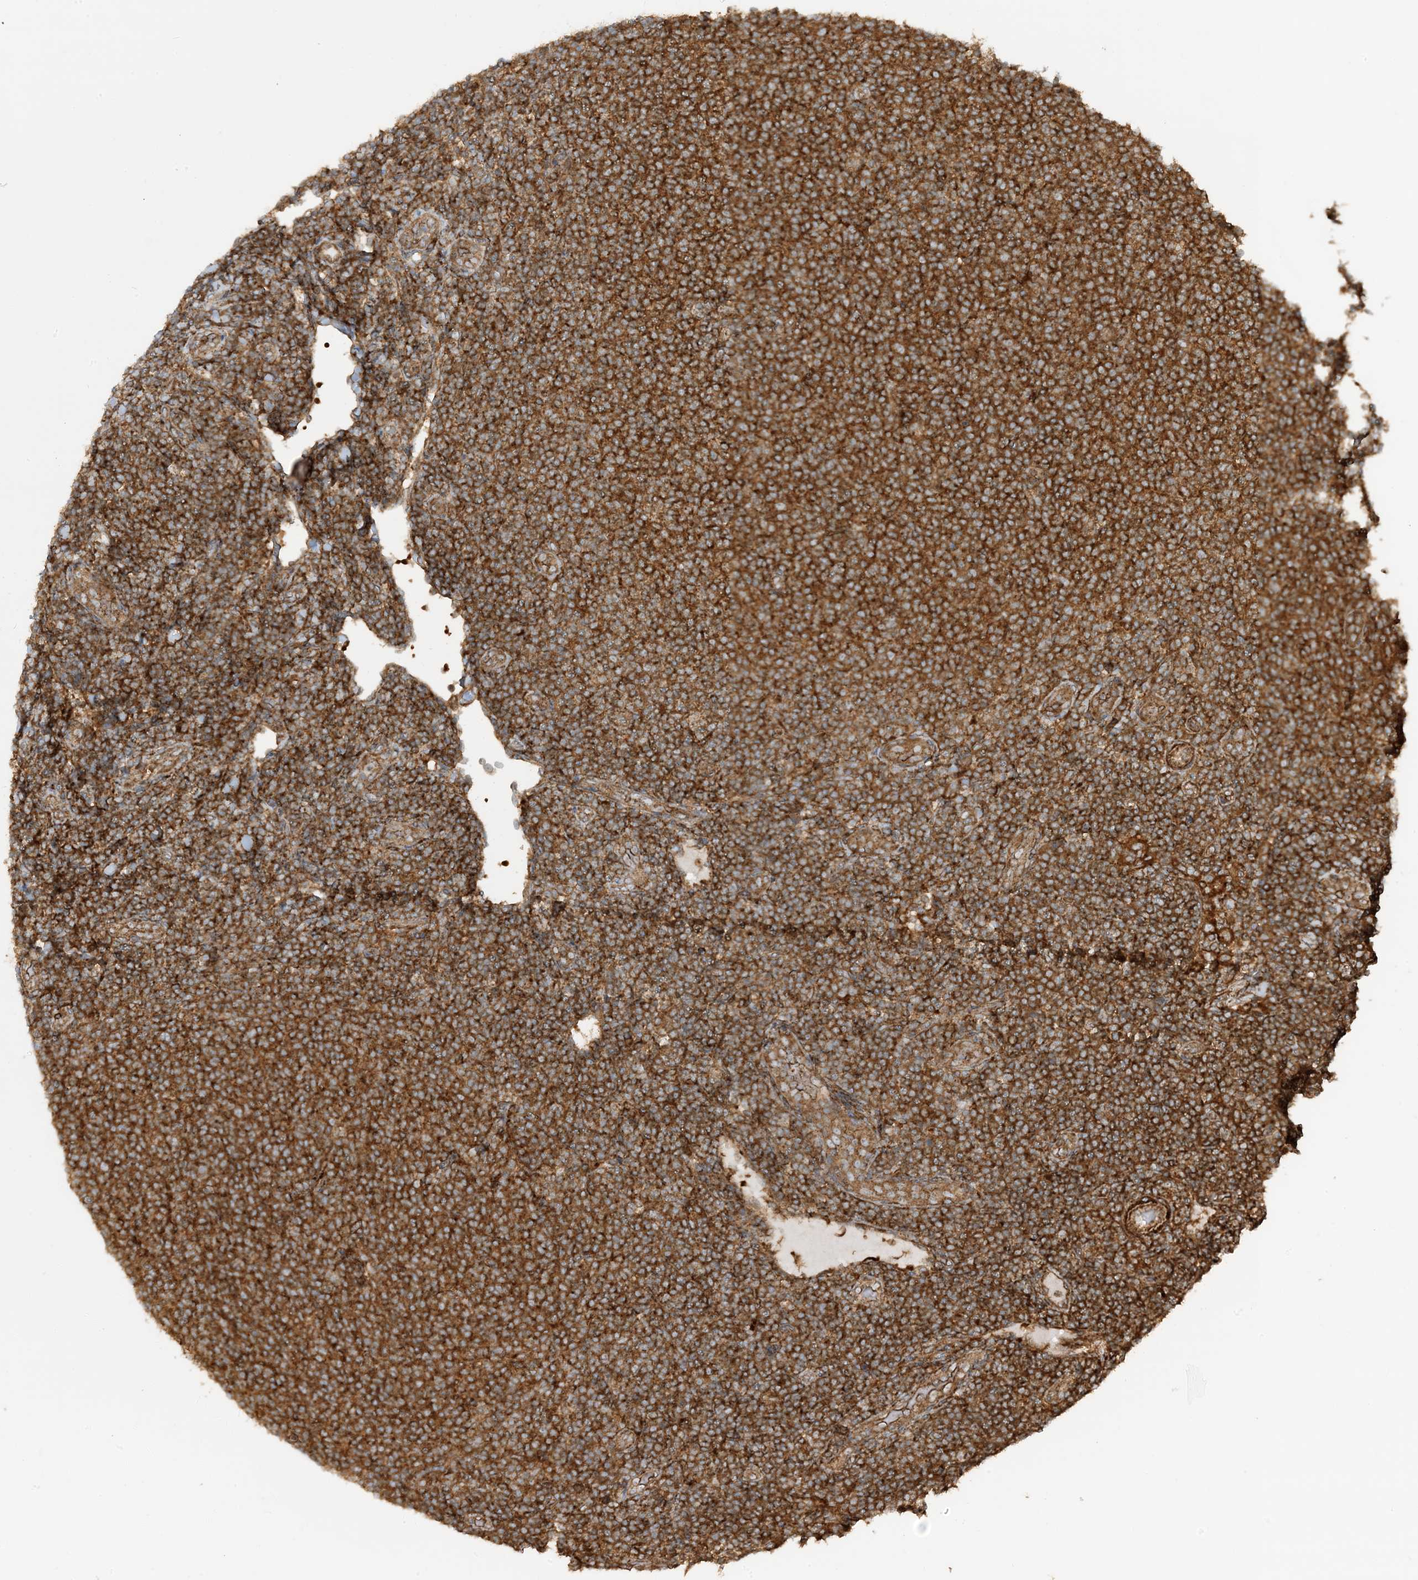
{"staining": {"intensity": "strong", "quantity": ">75%", "location": "cytoplasmic/membranous"}, "tissue": "lymphoma", "cell_type": "Tumor cells", "image_type": "cancer", "snomed": [{"axis": "morphology", "description": "Malignant lymphoma, non-Hodgkin's type, Low grade"}, {"axis": "topography", "description": "Lymph node"}], "caption": "A high amount of strong cytoplasmic/membranous staining is identified in about >75% of tumor cells in lymphoma tissue.", "gene": "STAM2", "patient": {"sex": "male", "age": 66}}